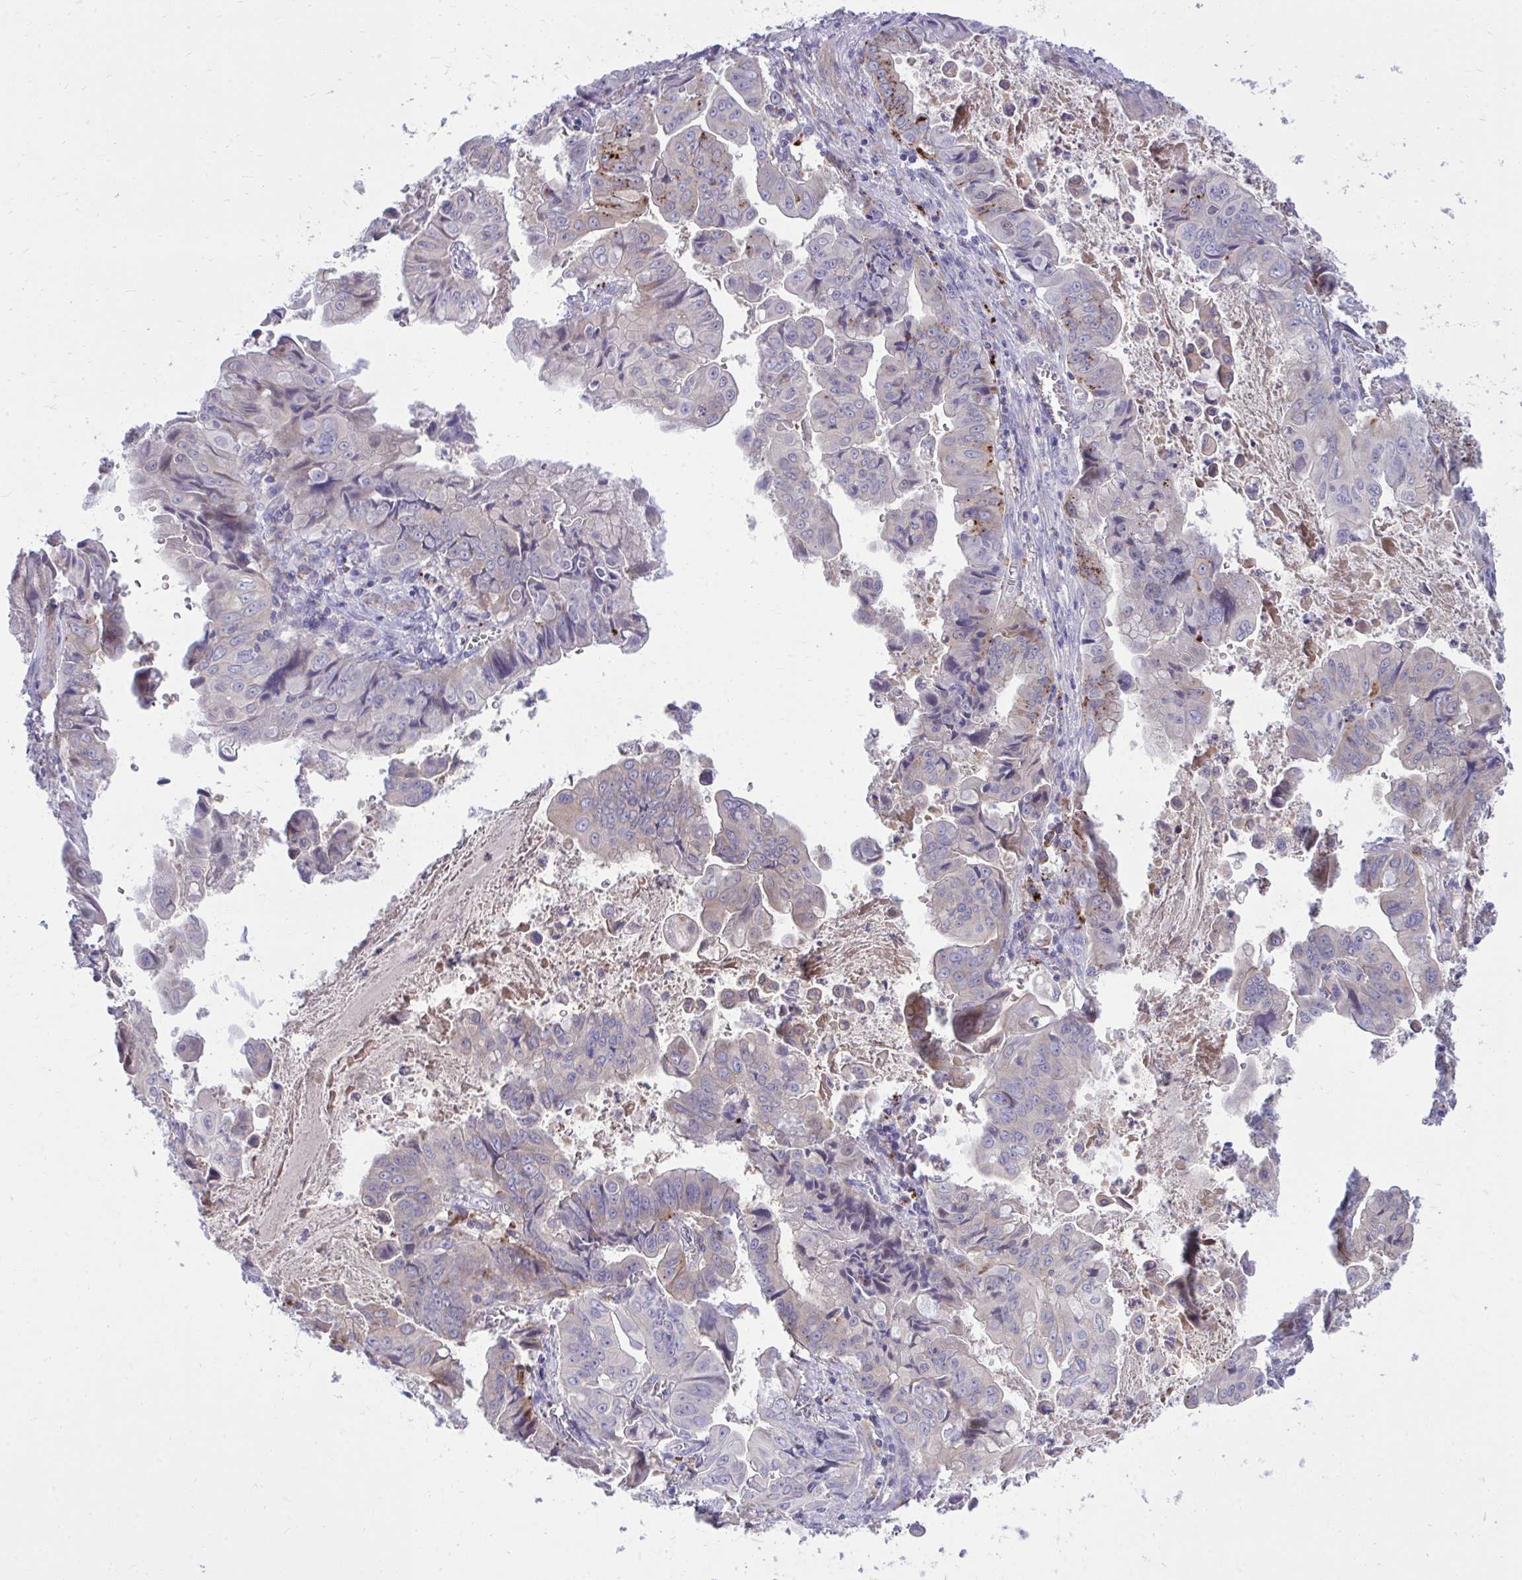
{"staining": {"intensity": "moderate", "quantity": "<25%", "location": "cytoplasmic/membranous"}, "tissue": "stomach cancer", "cell_type": "Tumor cells", "image_type": "cancer", "snomed": [{"axis": "morphology", "description": "Adenocarcinoma, NOS"}, {"axis": "topography", "description": "Stomach, upper"}], "caption": "Human adenocarcinoma (stomach) stained for a protein (brown) reveals moderate cytoplasmic/membranous positive expression in about <25% of tumor cells.", "gene": "TP53I11", "patient": {"sex": "male", "age": 80}}